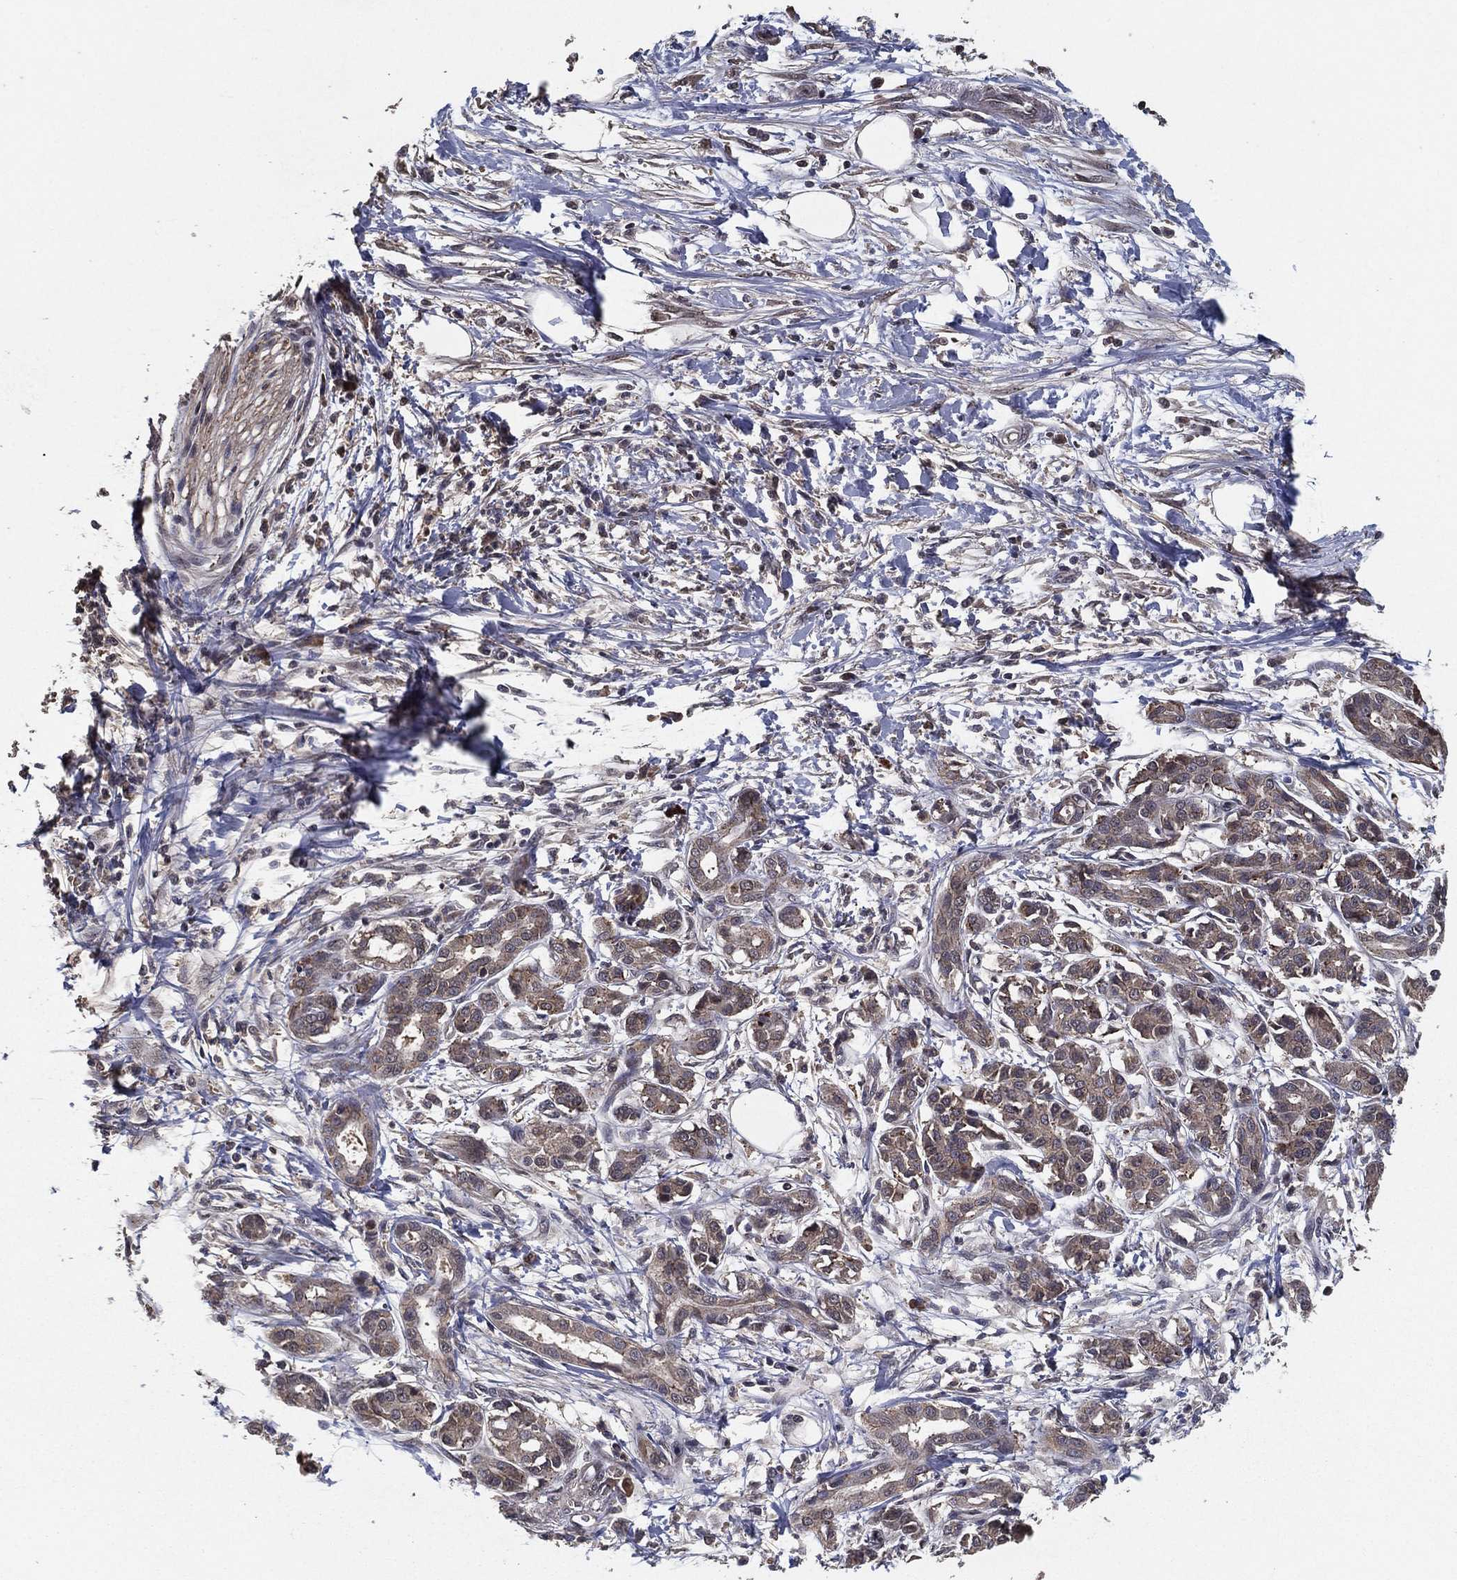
{"staining": {"intensity": "negative", "quantity": "none", "location": "none"}, "tissue": "pancreatic cancer", "cell_type": "Tumor cells", "image_type": "cancer", "snomed": [{"axis": "morphology", "description": "Adenocarcinoma, NOS"}, {"axis": "topography", "description": "Pancreas"}], "caption": "Tumor cells are negative for brown protein staining in adenocarcinoma (pancreatic).", "gene": "PCNT", "patient": {"sex": "male", "age": 72}}